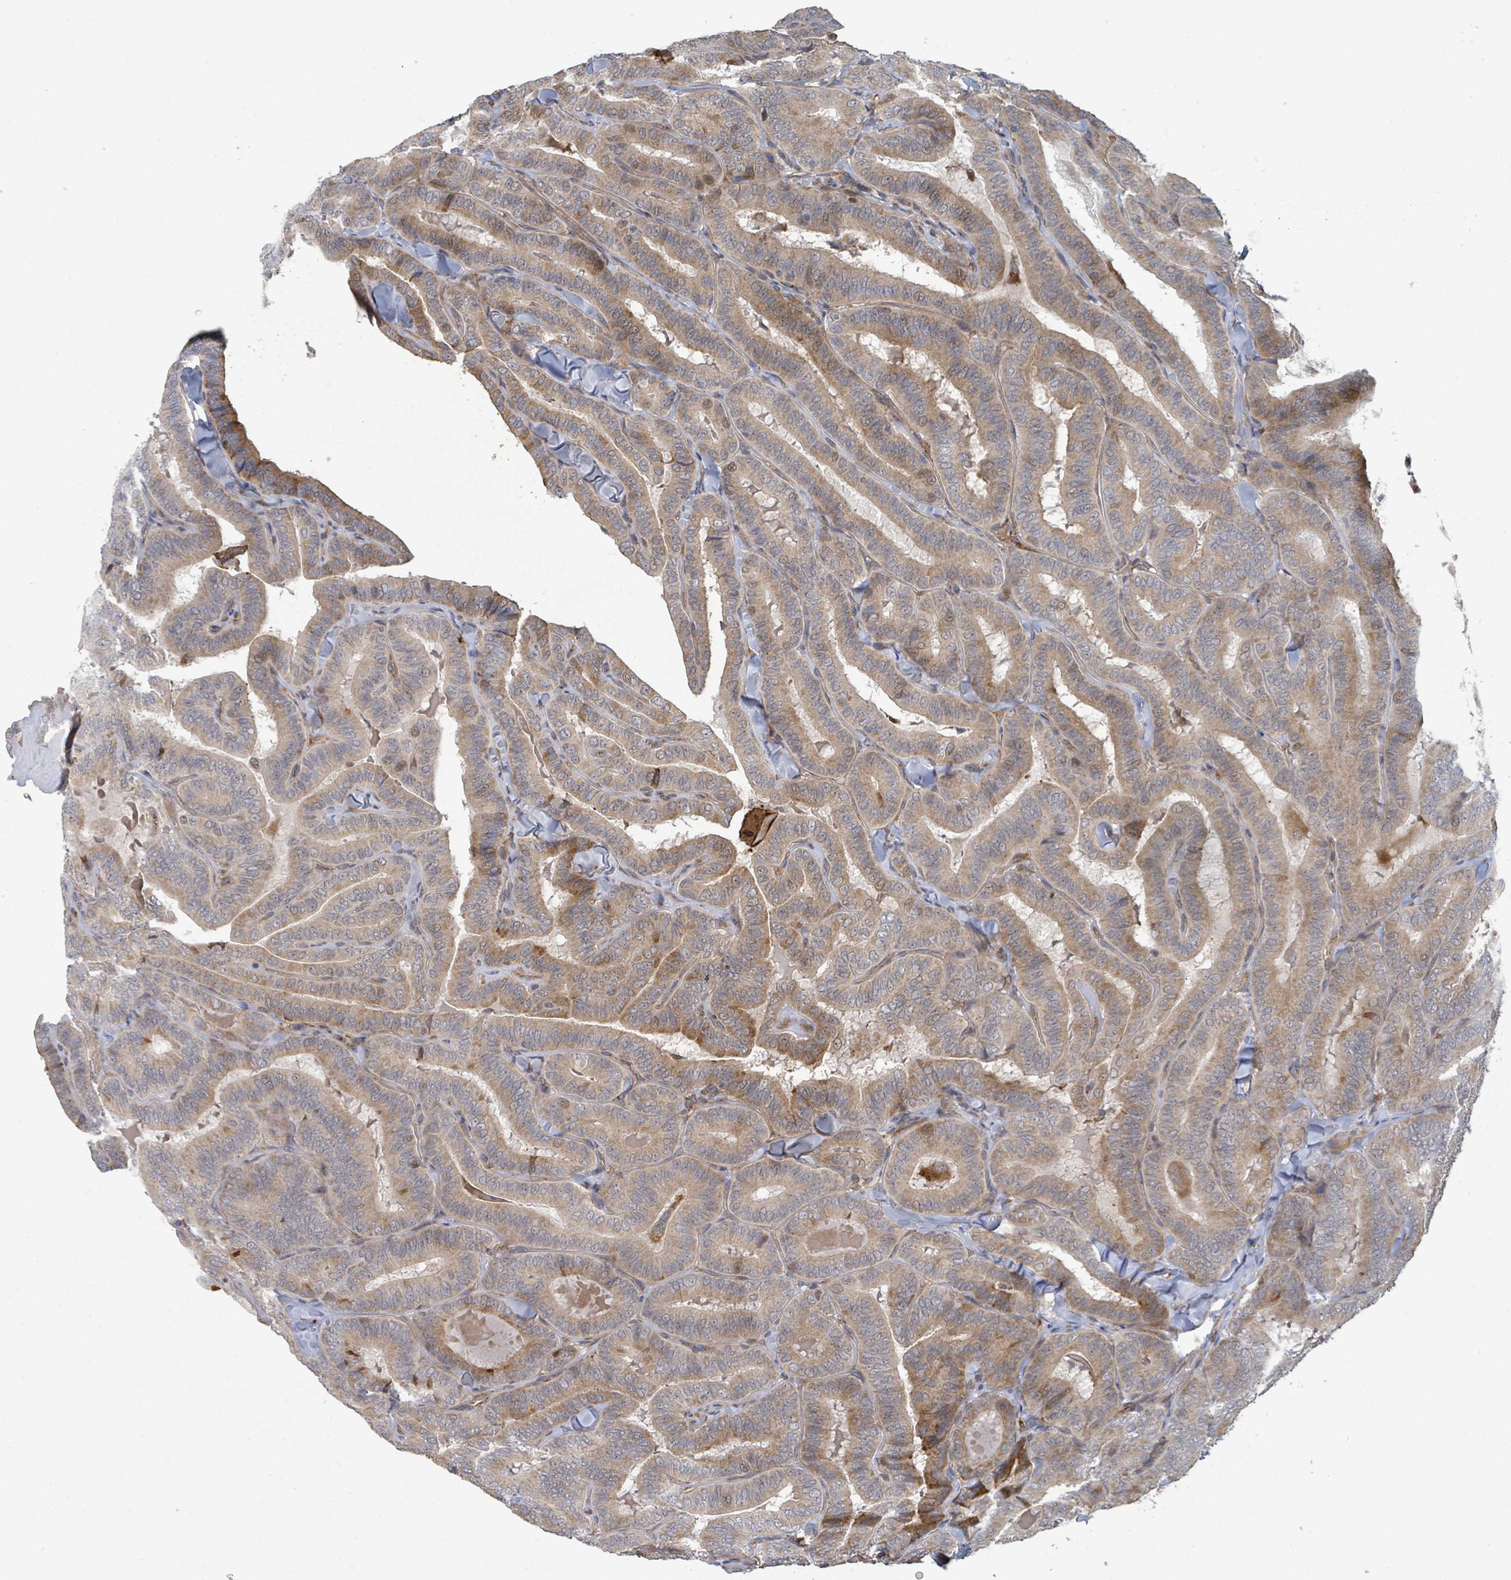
{"staining": {"intensity": "moderate", "quantity": "25%-75%", "location": "cytoplasmic/membranous"}, "tissue": "thyroid cancer", "cell_type": "Tumor cells", "image_type": "cancer", "snomed": [{"axis": "morphology", "description": "Papillary adenocarcinoma, NOS"}, {"axis": "topography", "description": "Thyroid gland"}], "caption": "This histopathology image displays immunohistochemistry staining of human thyroid cancer, with medium moderate cytoplasmic/membranous staining in approximately 25%-75% of tumor cells.", "gene": "SHROOM2", "patient": {"sex": "male", "age": 61}}